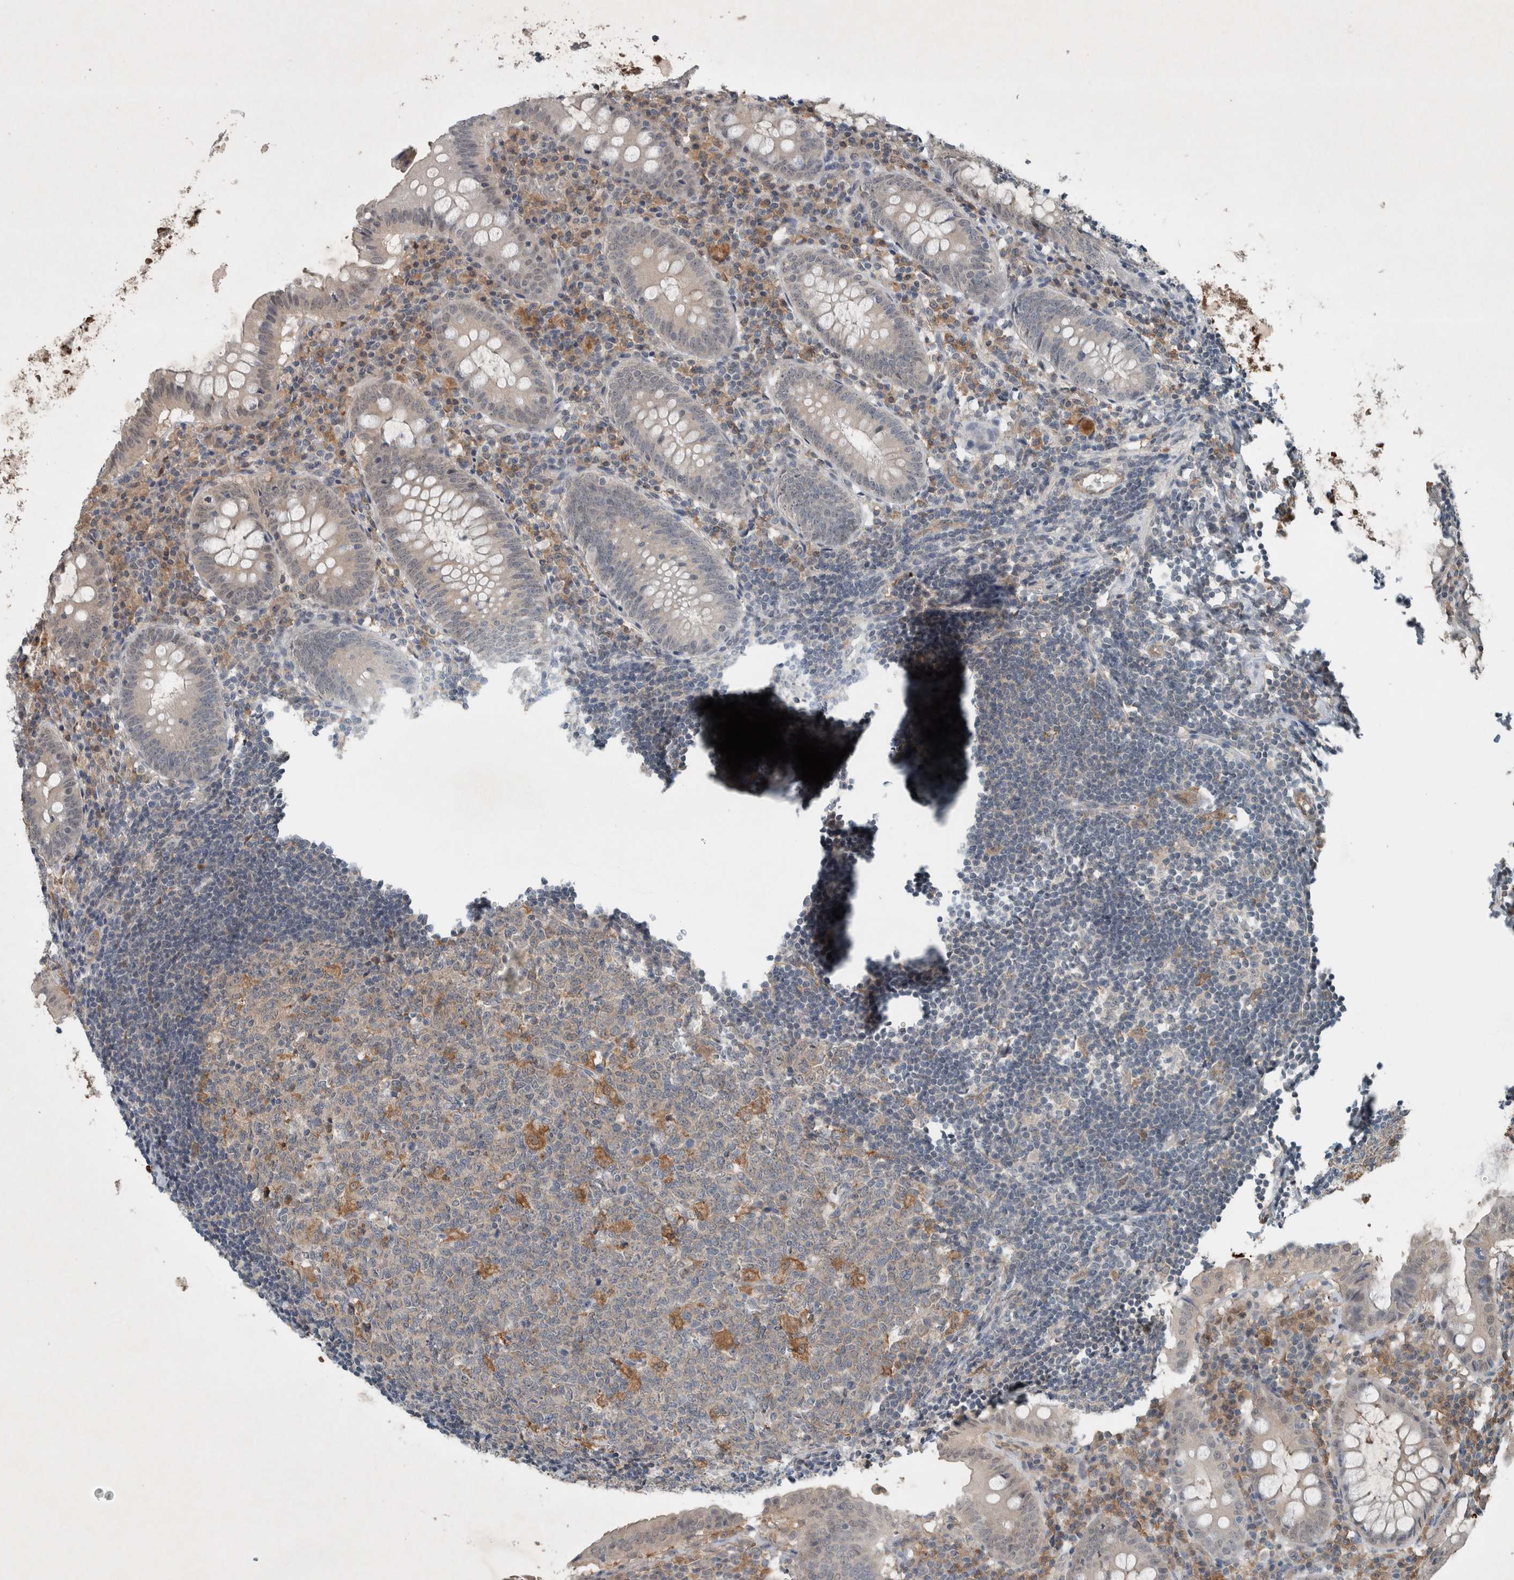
{"staining": {"intensity": "negative", "quantity": "none", "location": "none"}, "tissue": "appendix", "cell_type": "Glandular cells", "image_type": "normal", "snomed": [{"axis": "morphology", "description": "Normal tissue, NOS"}, {"axis": "topography", "description": "Appendix"}], "caption": "Glandular cells show no significant protein expression in normal appendix. Brightfield microscopy of IHC stained with DAB (3,3'-diaminobenzidine) (brown) and hematoxylin (blue), captured at high magnification.", "gene": "ENSG00000285245", "patient": {"sex": "female", "age": 54}}